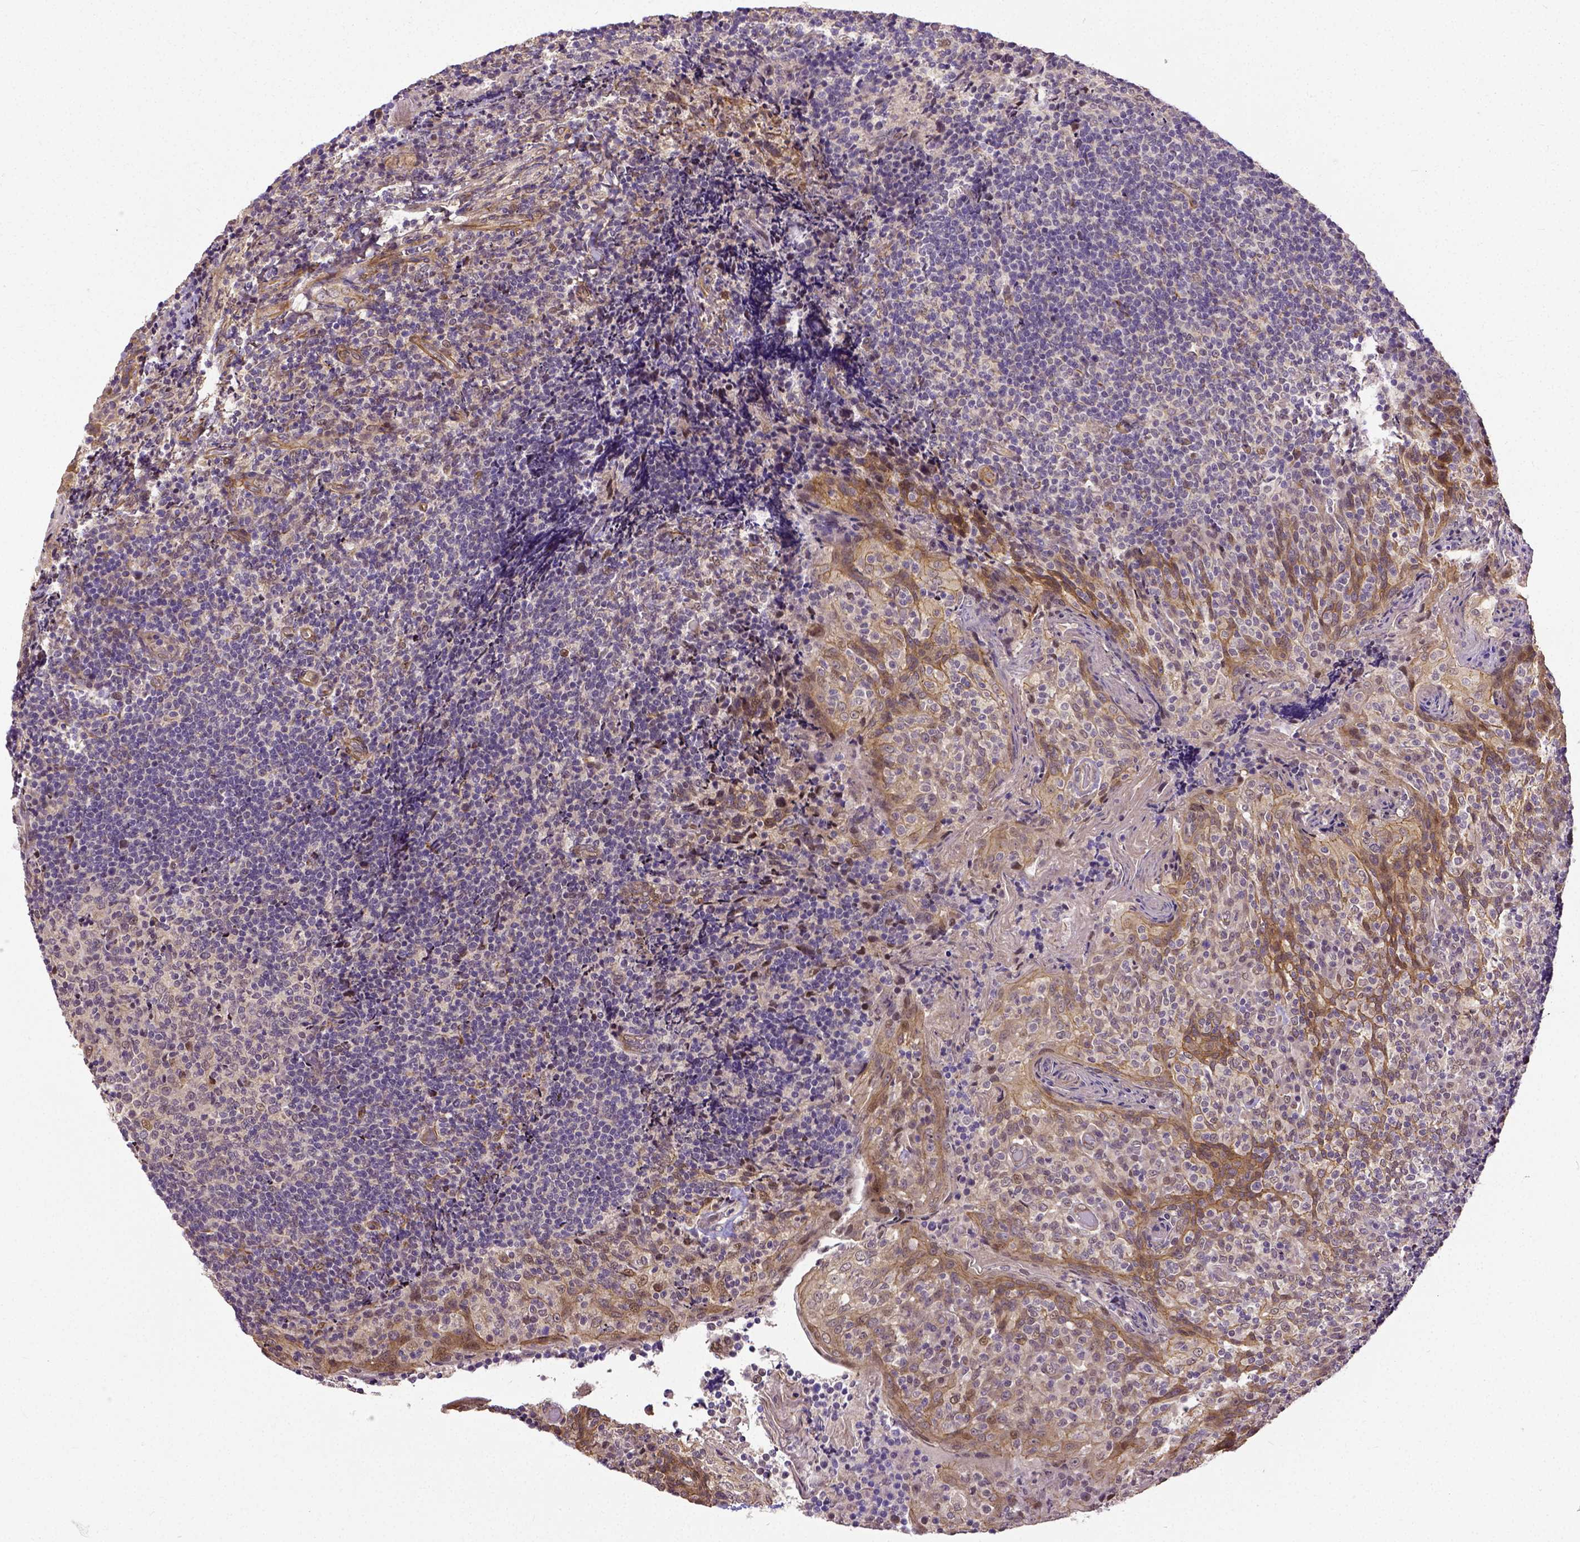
{"staining": {"intensity": "negative", "quantity": "none", "location": "none"}, "tissue": "tonsil", "cell_type": "Germinal center cells", "image_type": "normal", "snomed": [{"axis": "morphology", "description": "Normal tissue, NOS"}, {"axis": "topography", "description": "Tonsil"}], "caption": "Unremarkable tonsil was stained to show a protein in brown. There is no significant staining in germinal center cells. (Stains: DAB IHC with hematoxylin counter stain, Microscopy: brightfield microscopy at high magnification).", "gene": "DICER1", "patient": {"sex": "female", "age": 10}}